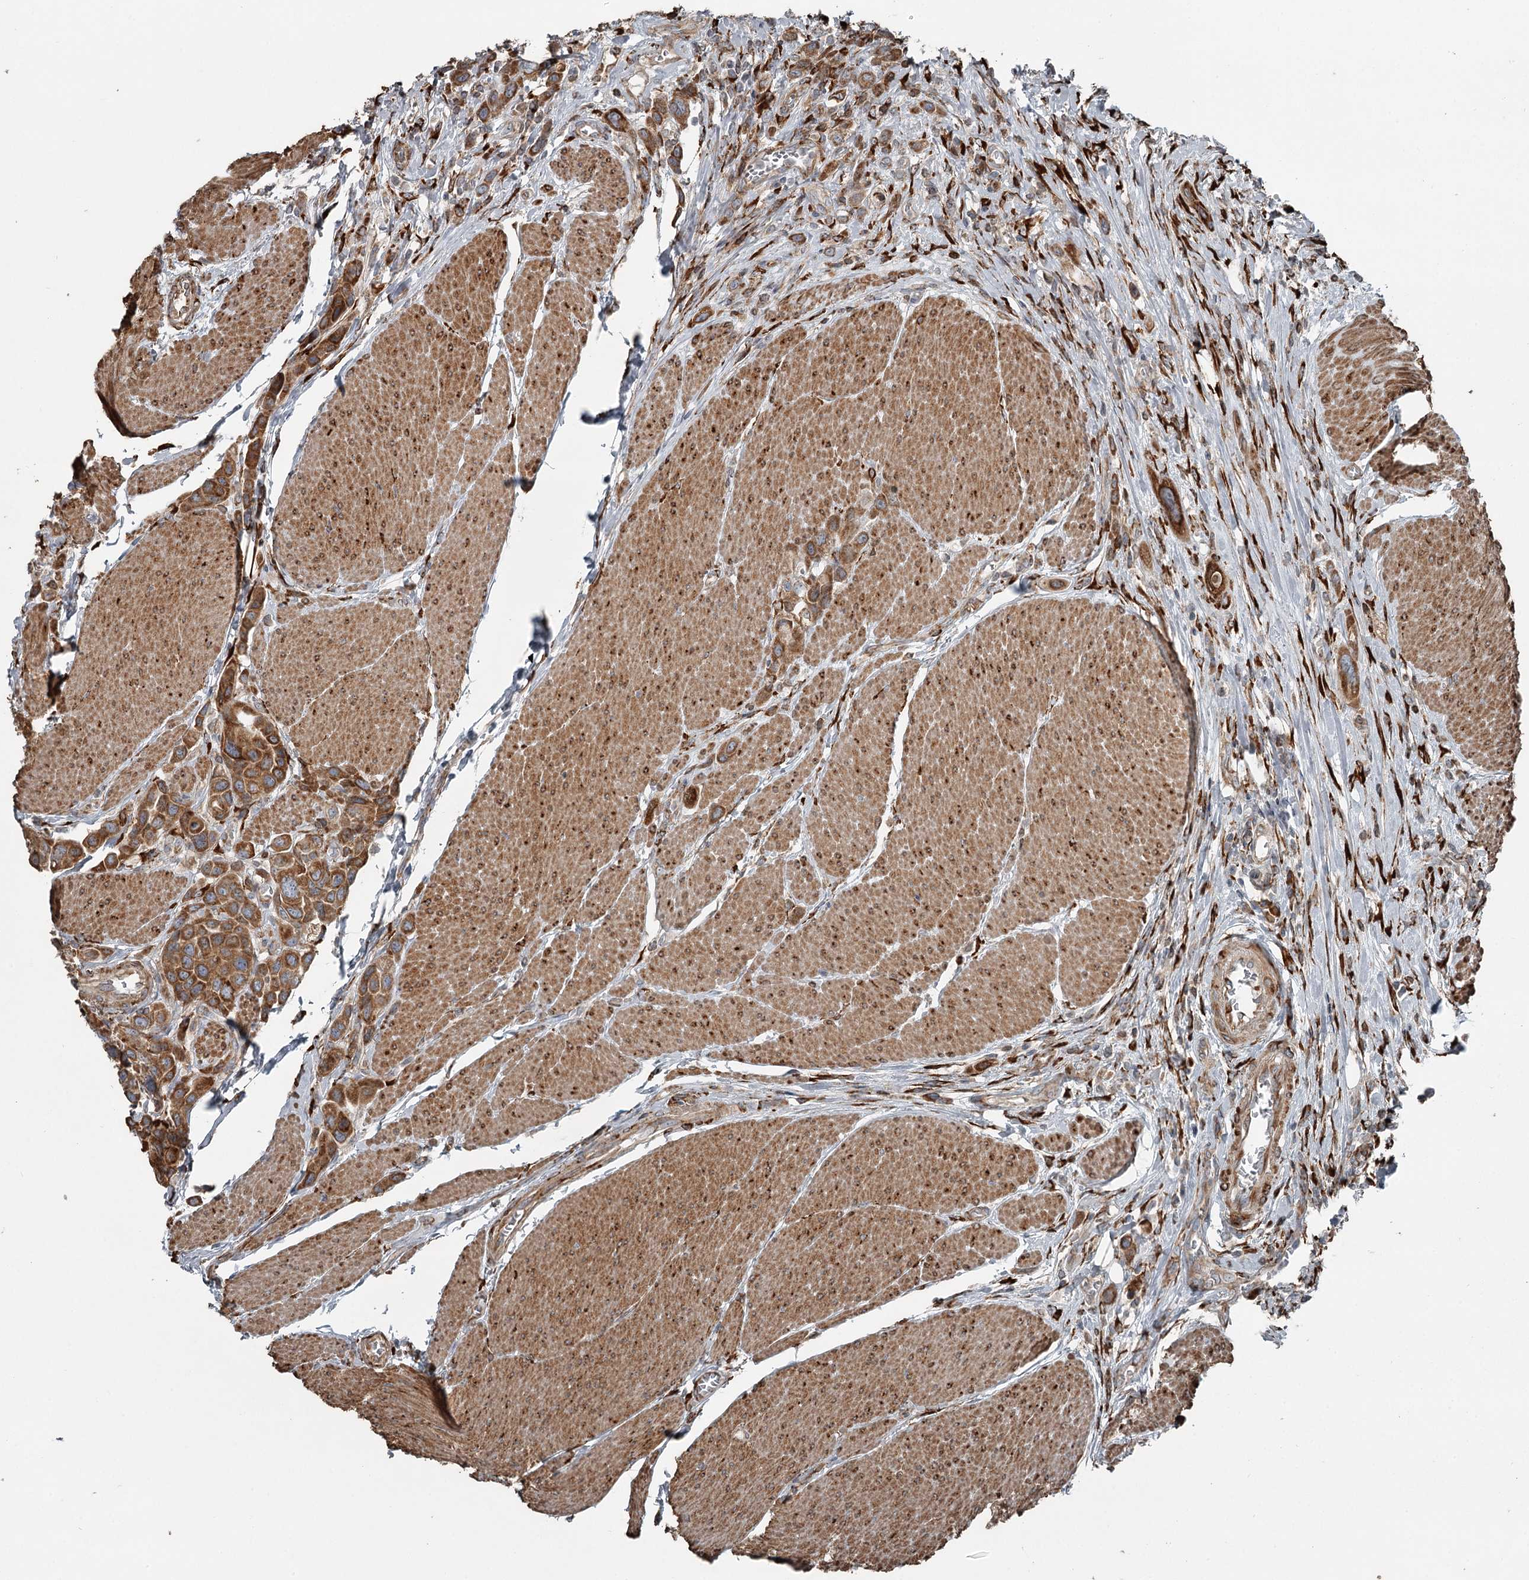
{"staining": {"intensity": "strong", "quantity": ">75%", "location": "cytoplasmic/membranous"}, "tissue": "urothelial cancer", "cell_type": "Tumor cells", "image_type": "cancer", "snomed": [{"axis": "morphology", "description": "Urothelial carcinoma, High grade"}, {"axis": "topography", "description": "Urinary bladder"}], "caption": "Protein expression analysis of human high-grade urothelial carcinoma reveals strong cytoplasmic/membranous positivity in approximately >75% of tumor cells.", "gene": "RASSF8", "patient": {"sex": "male", "age": 50}}